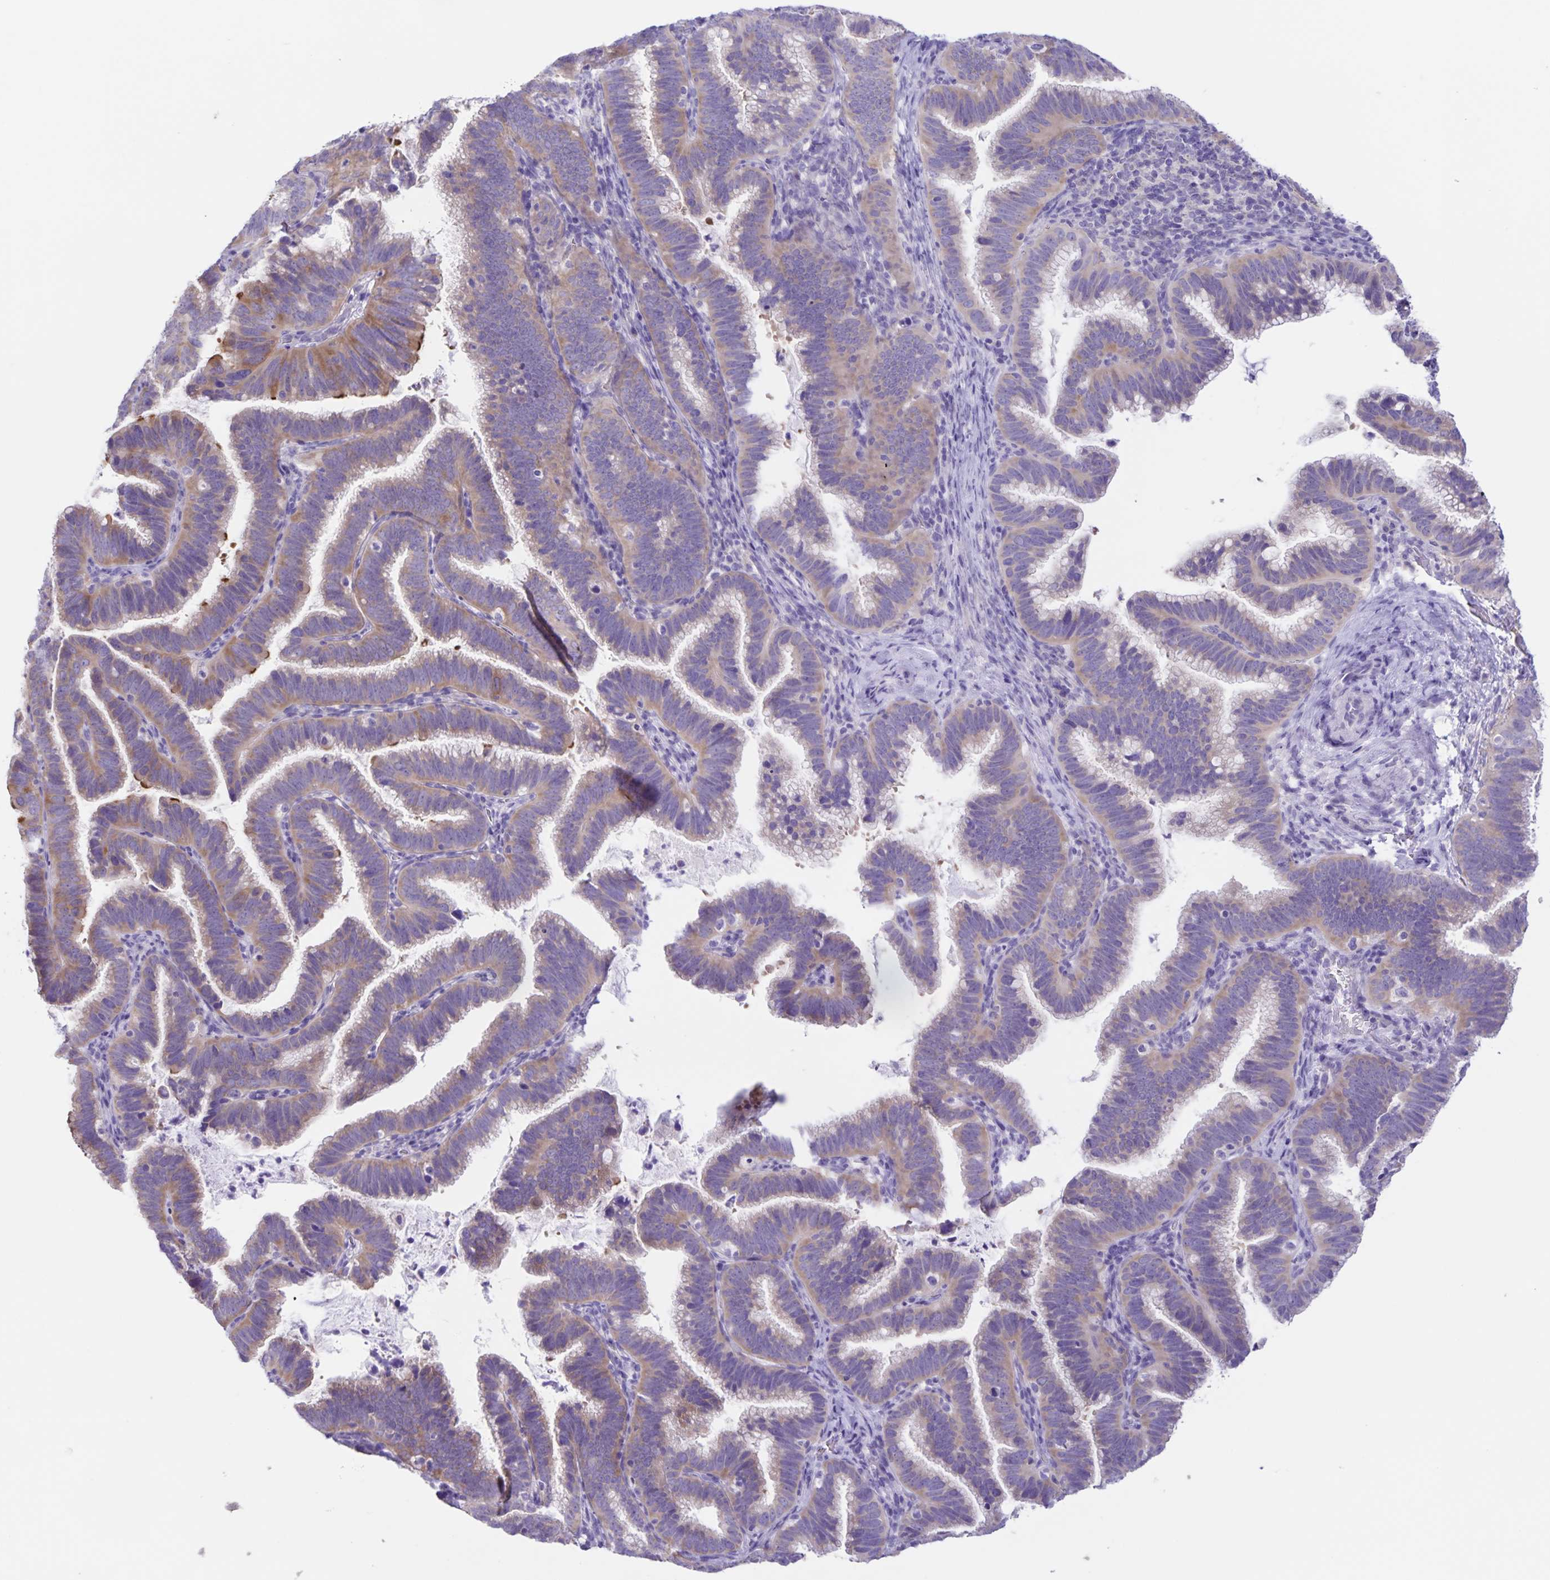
{"staining": {"intensity": "moderate", "quantity": "<25%", "location": "cytoplasmic/membranous"}, "tissue": "cervical cancer", "cell_type": "Tumor cells", "image_type": "cancer", "snomed": [{"axis": "morphology", "description": "Adenocarcinoma, NOS"}, {"axis": "topography", "description": "Cervix"}], "caption": "Protein expression analysis of cervical adenocarcinoma demonstrates moderate cytoplasmic/membranous staining in about <25% of tumor cells. The protein is shown in brown color, while the nuclei are stained blue.", "gene": "CAPSL", "patient": {"sex": "female", "age": 61}}